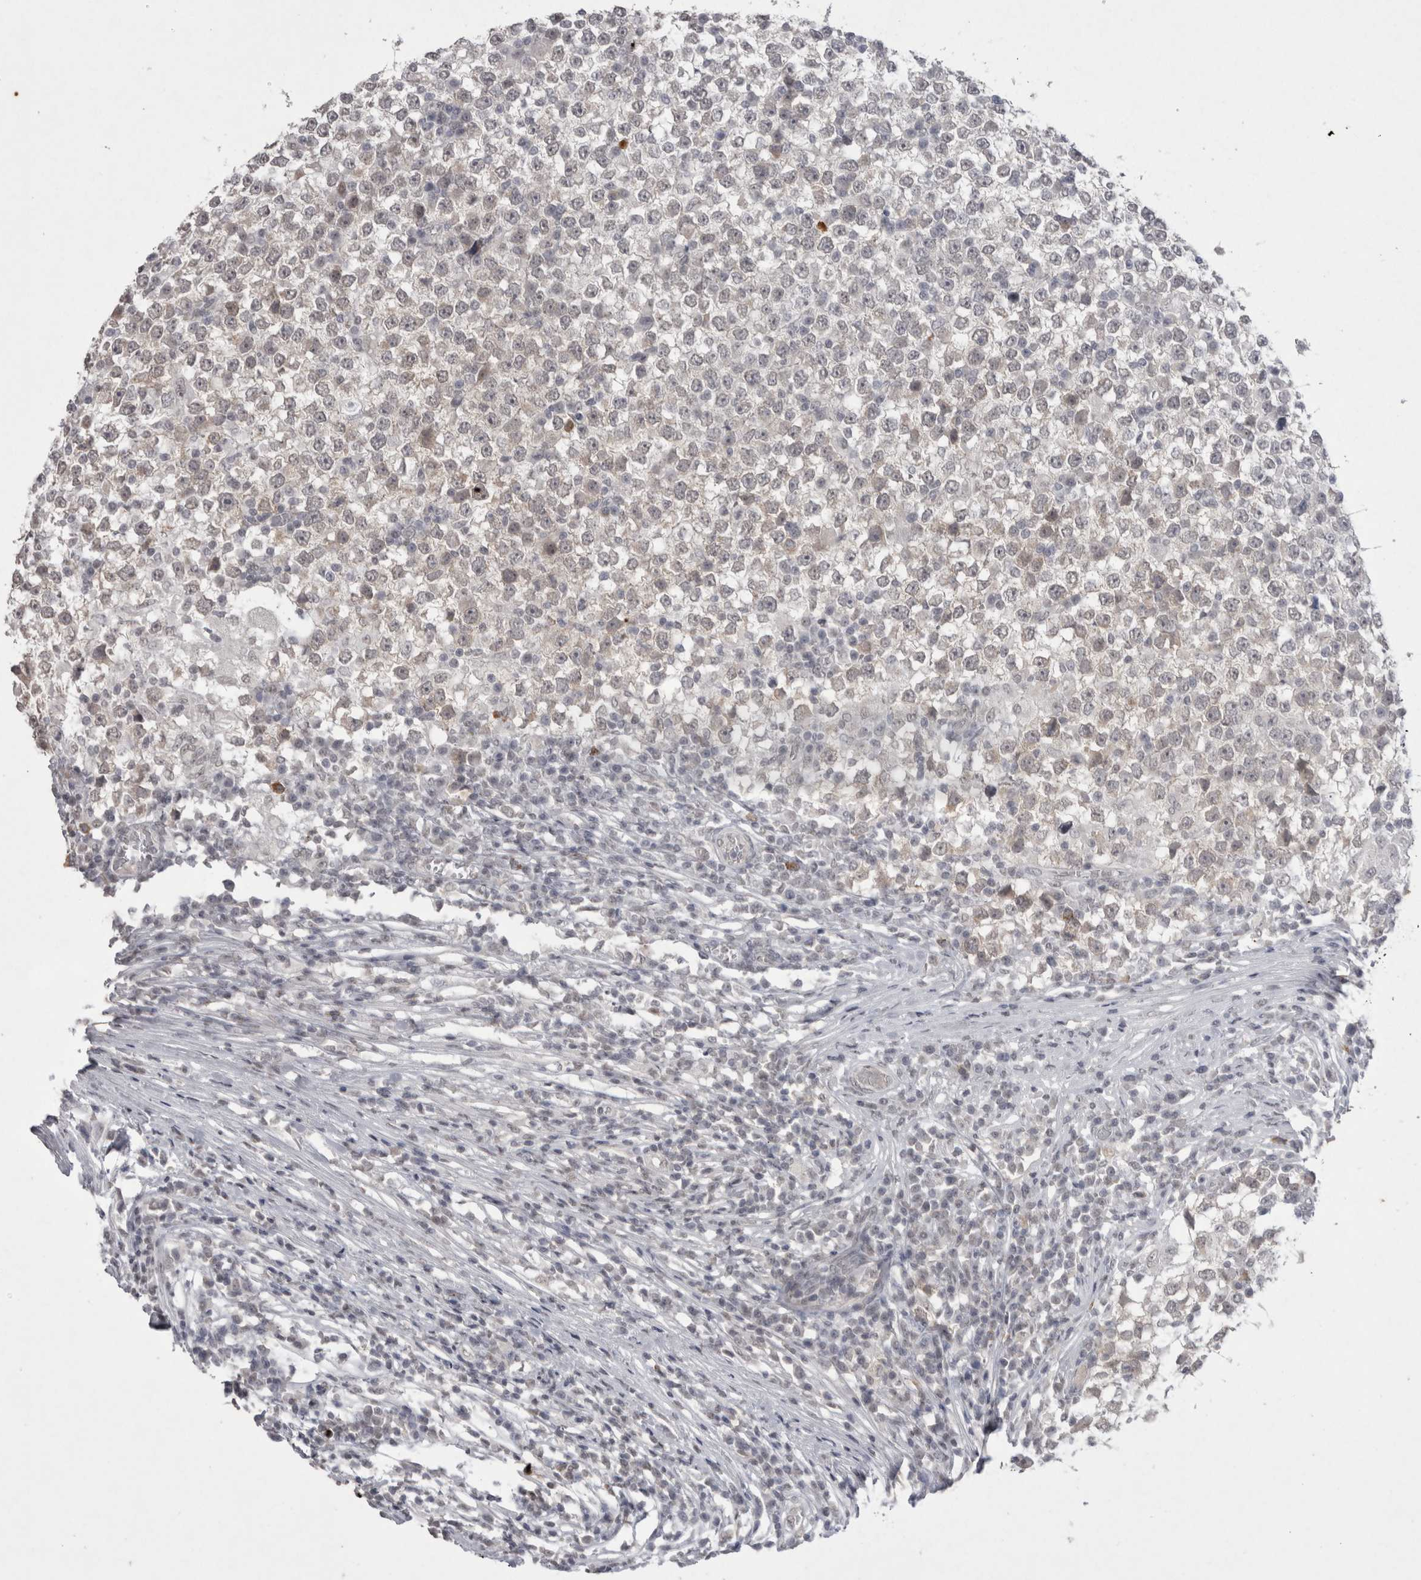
{"staining": {"intensity": "negative", "quantity": "none", "location": "none"}, "tissue": "testis cancer", "cell_type": "Tumor cells", "image_type": "cancer", "snomed": [{"axis": "morphology", "description": "Seminoma, NOS"}, {"axis": "topography", "description": "Testis"}], "caption": "Immunohistochemistry (IHC) histopathology image of neoplastic tissue: human testis cancer stained with DAB (3,3'-diaminobenzidine) displays no significant protein expression in tumor cells. (DAB IHC visualized using brightfield microscopy, high magnification).", "gene": "DDX4", "patient": {"sex": "male", "age": 65}}